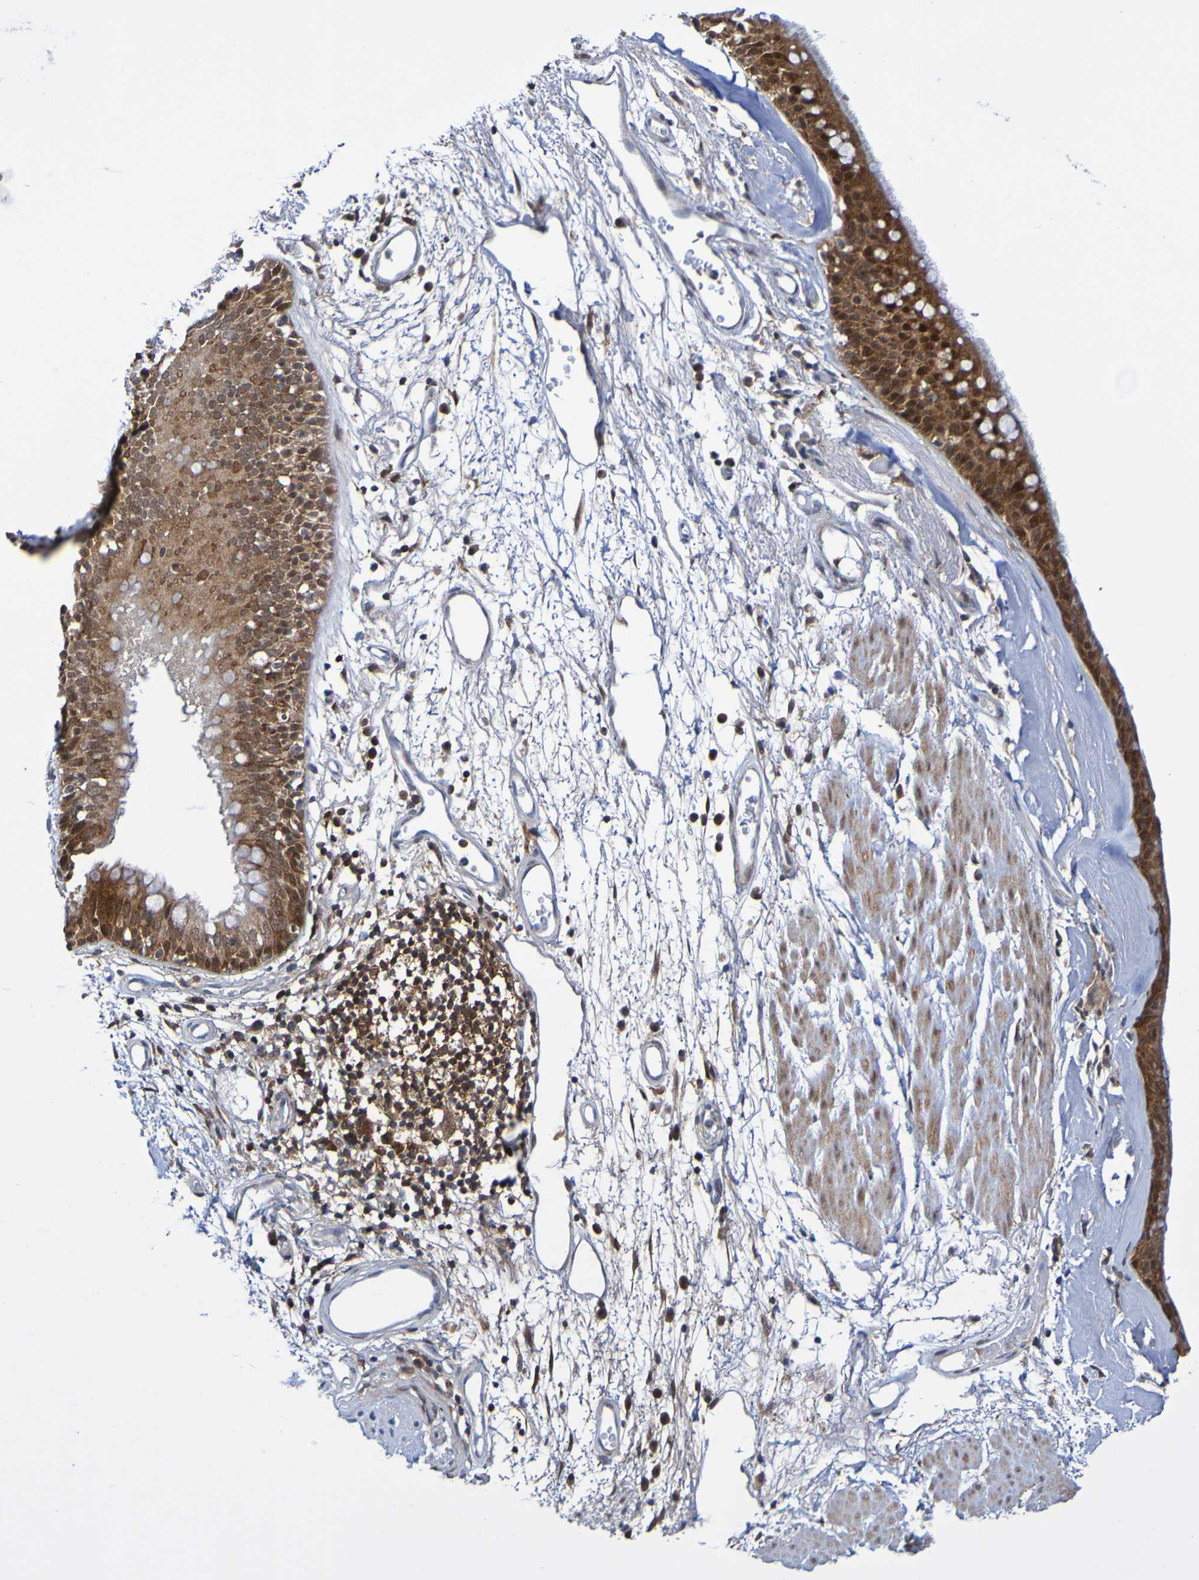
{"staining": {"intensity": "strong", "quantity": ">75%", "location": "cytoplasmic/membranous"}, "tissue": "bronchus", "cell_type": "Respiratory epithelial cells", "image_type": "normal", "snomed": [{"axis": "morphology", "description": "Normal tissue, NOS"}, {"axis": "morphology", "description": "Adenocarcinoma, NOS"}, {"axis": "topography", "description": "Bronchus"}, {"axis": "topography", "description": "Lung"}], "caption": "Bronchus stained with a brown dye shows strong cytoplasmic/membranous positive expression in about >75% of respiratory epithelial cells.", "gene": "ATIC", "patient": {"sex": "female", "age": 54}}